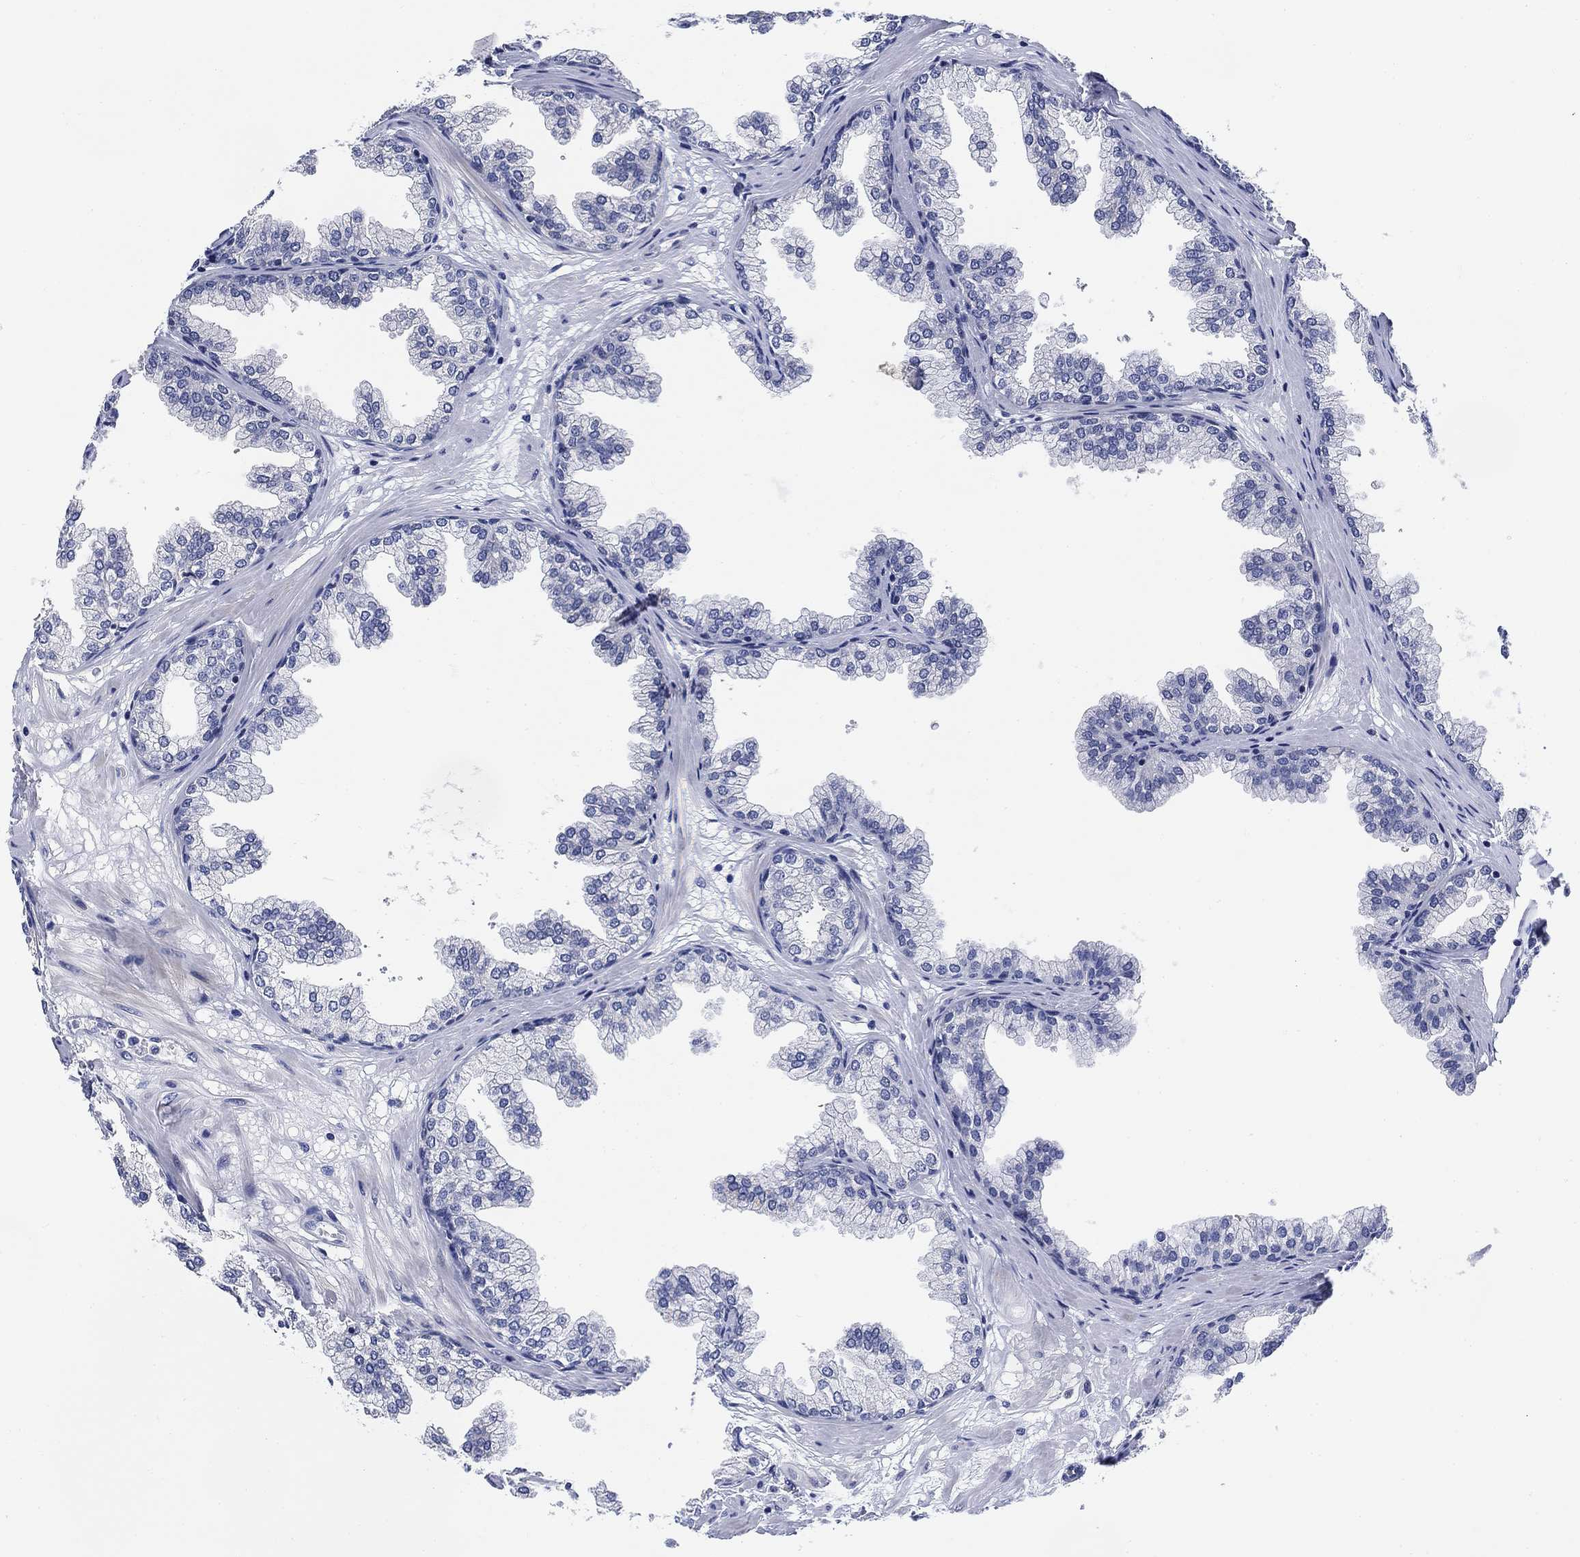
{"staining": {"intensity": "negative", "quantity": "none", "location": "none"}, "tissue": "prostate", "cell_type": "Glandular cells", "image_type": "normal", "snomed": [{"axis": "morphology", "description": "Normal tissue, NOS"}, {"axis": "topography", "description": "Prostate"}], "caption": "IHC photomicrograph of unremarkable human prostate stained for a protein (brown), which exhibits no staining in glandular cells. The staining was performed using DAB to visualize the protein expression in brown, while the nuclei were stained in blue with hematoxylin (Magnification: 20x).", "gene": "DAZL", "patient": {"sex": "male", "age": 37}}